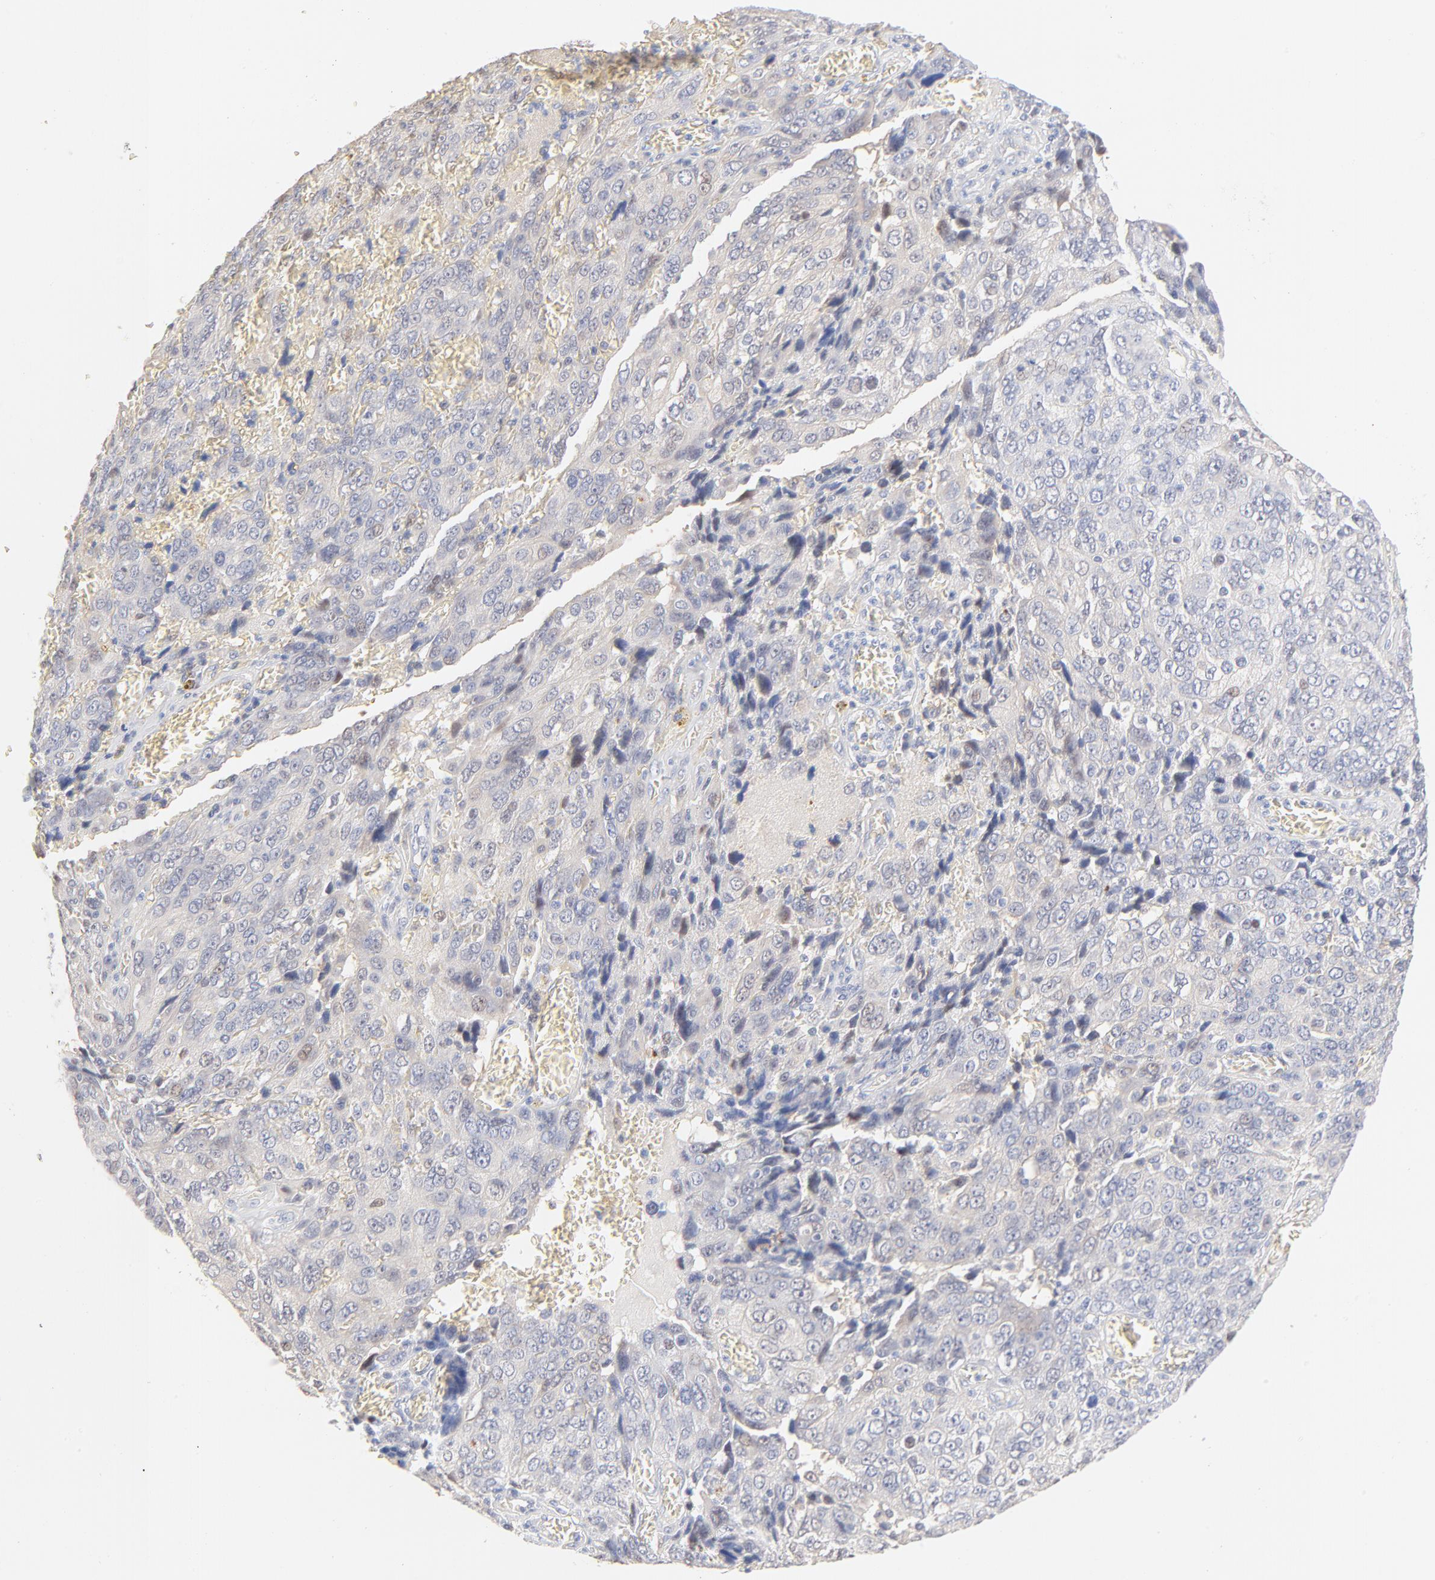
{"staining": {"intensity": "negative", "quantity": "none", "location": "none"}, "tissue": "ovarian cancer", "cell_type": "Tumor cells", "image_type": "cancer", "snomed": [{"axis": "morphology", "description": "Carcinoma, endometroid"}, {"axis": "topography", "description": "Ovary"}], "caption": "High magnification brightfield microscopy of ovarian cancer (endometroid carcinoma) stained with DAB (3,3'-diaminobenzidine) (brown) and counterstained with hematoxylin (blue): tumor cells show no significant positivity.", "gene": "SPTB", "patient": {"sex": "female", "age": 75}}